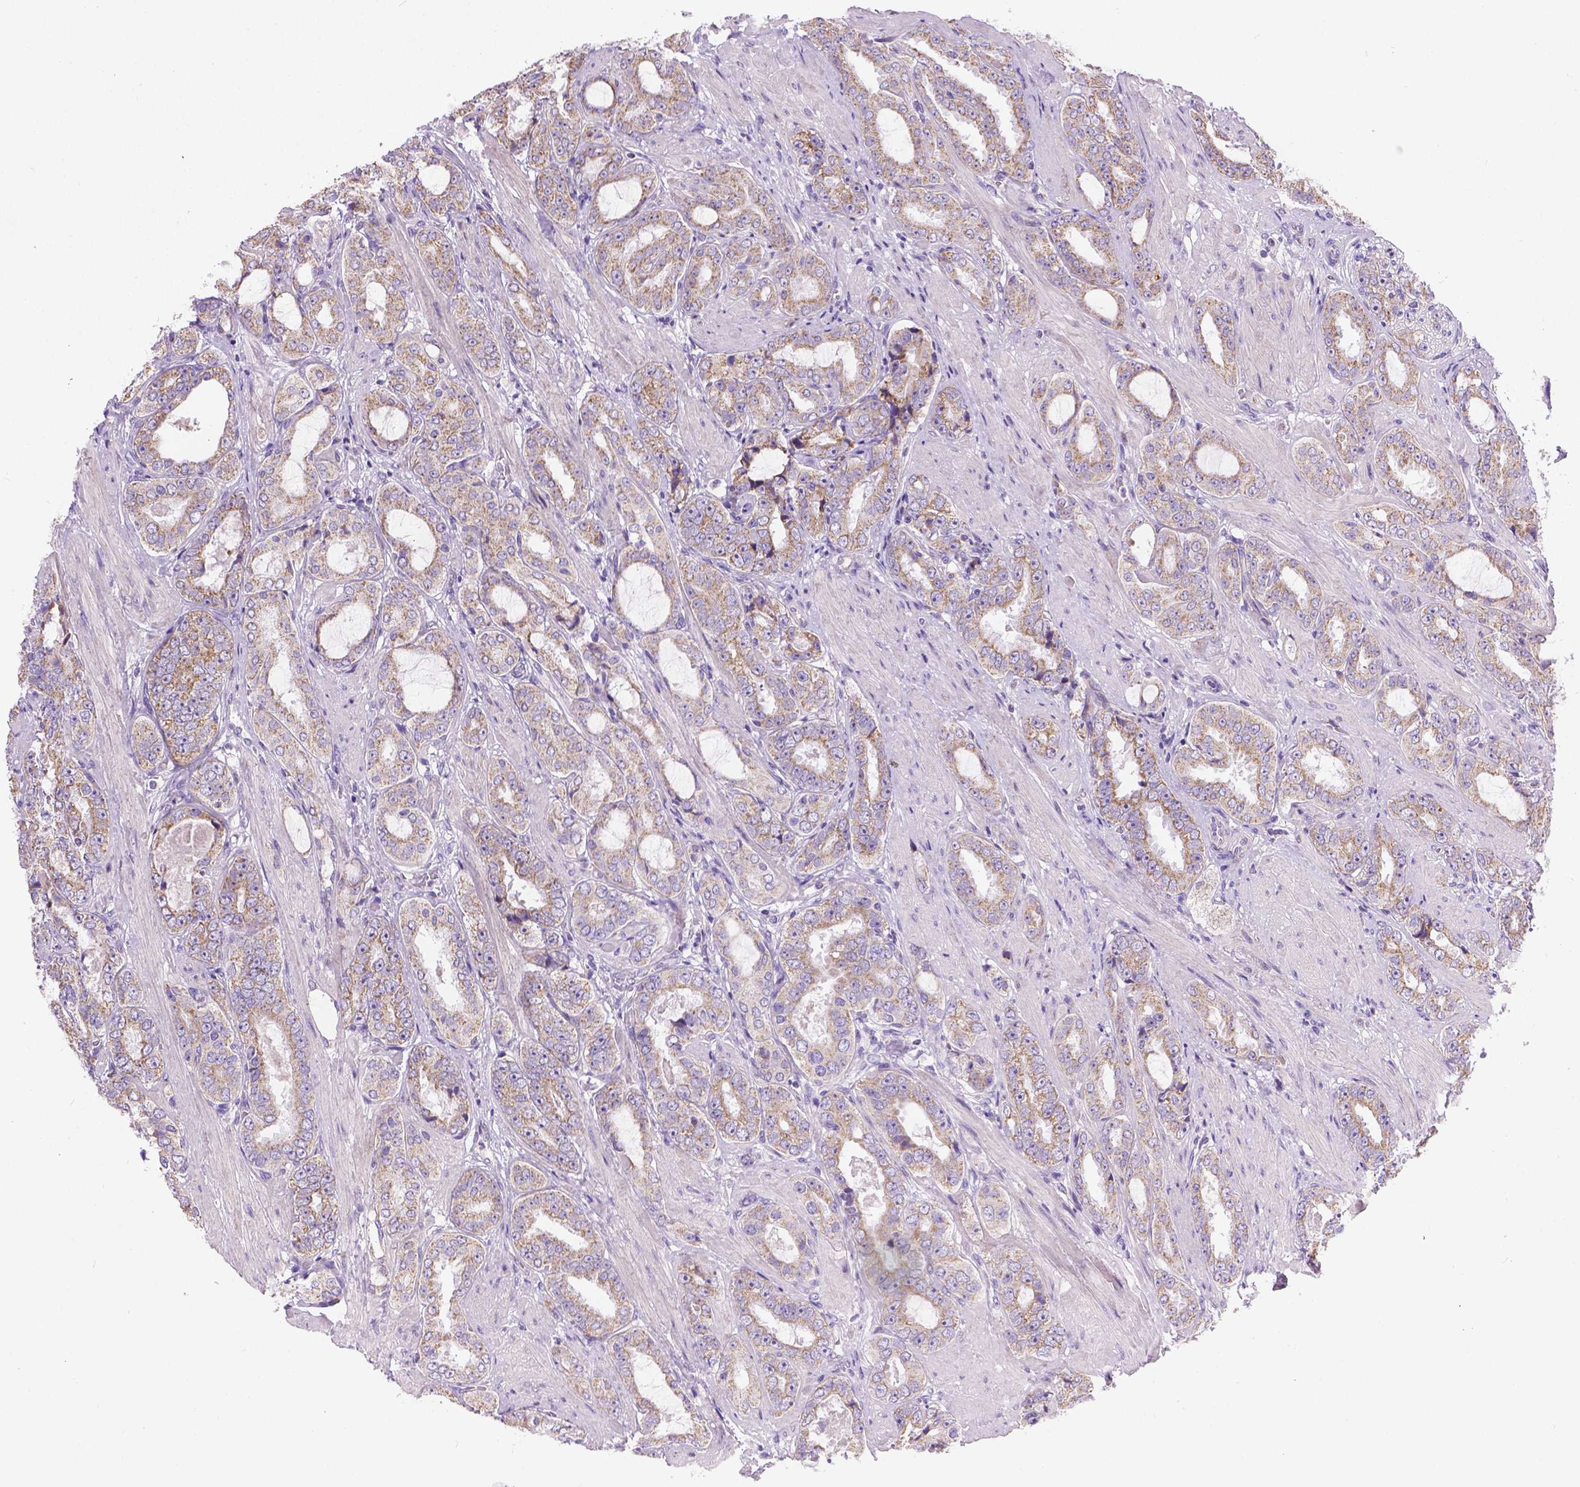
{"staining": {"intensity": "weak", "quantity": ">75%", "location": "cytoplasmic/membranous"}, "tissue": "prostate cancer", "cell_type": "Tumor cells", "image_type": "cancer", "snomed": [{"axis": "morphology", "description": "Adenocarcinoma, High grade"}, {"axis": "topography", "description": "Prostate"}], "caption": "Prostate adenocarcinoma (high-grade) stained with immunohistochemistry exhibits weak cytoplasmic/membranous positivity in about >75% of tumor cells. (Brightfield microscopy of DAB IHC at high magnification).", "gene": "CSPG5", "patient": {"sex": "male", "age": 63}}